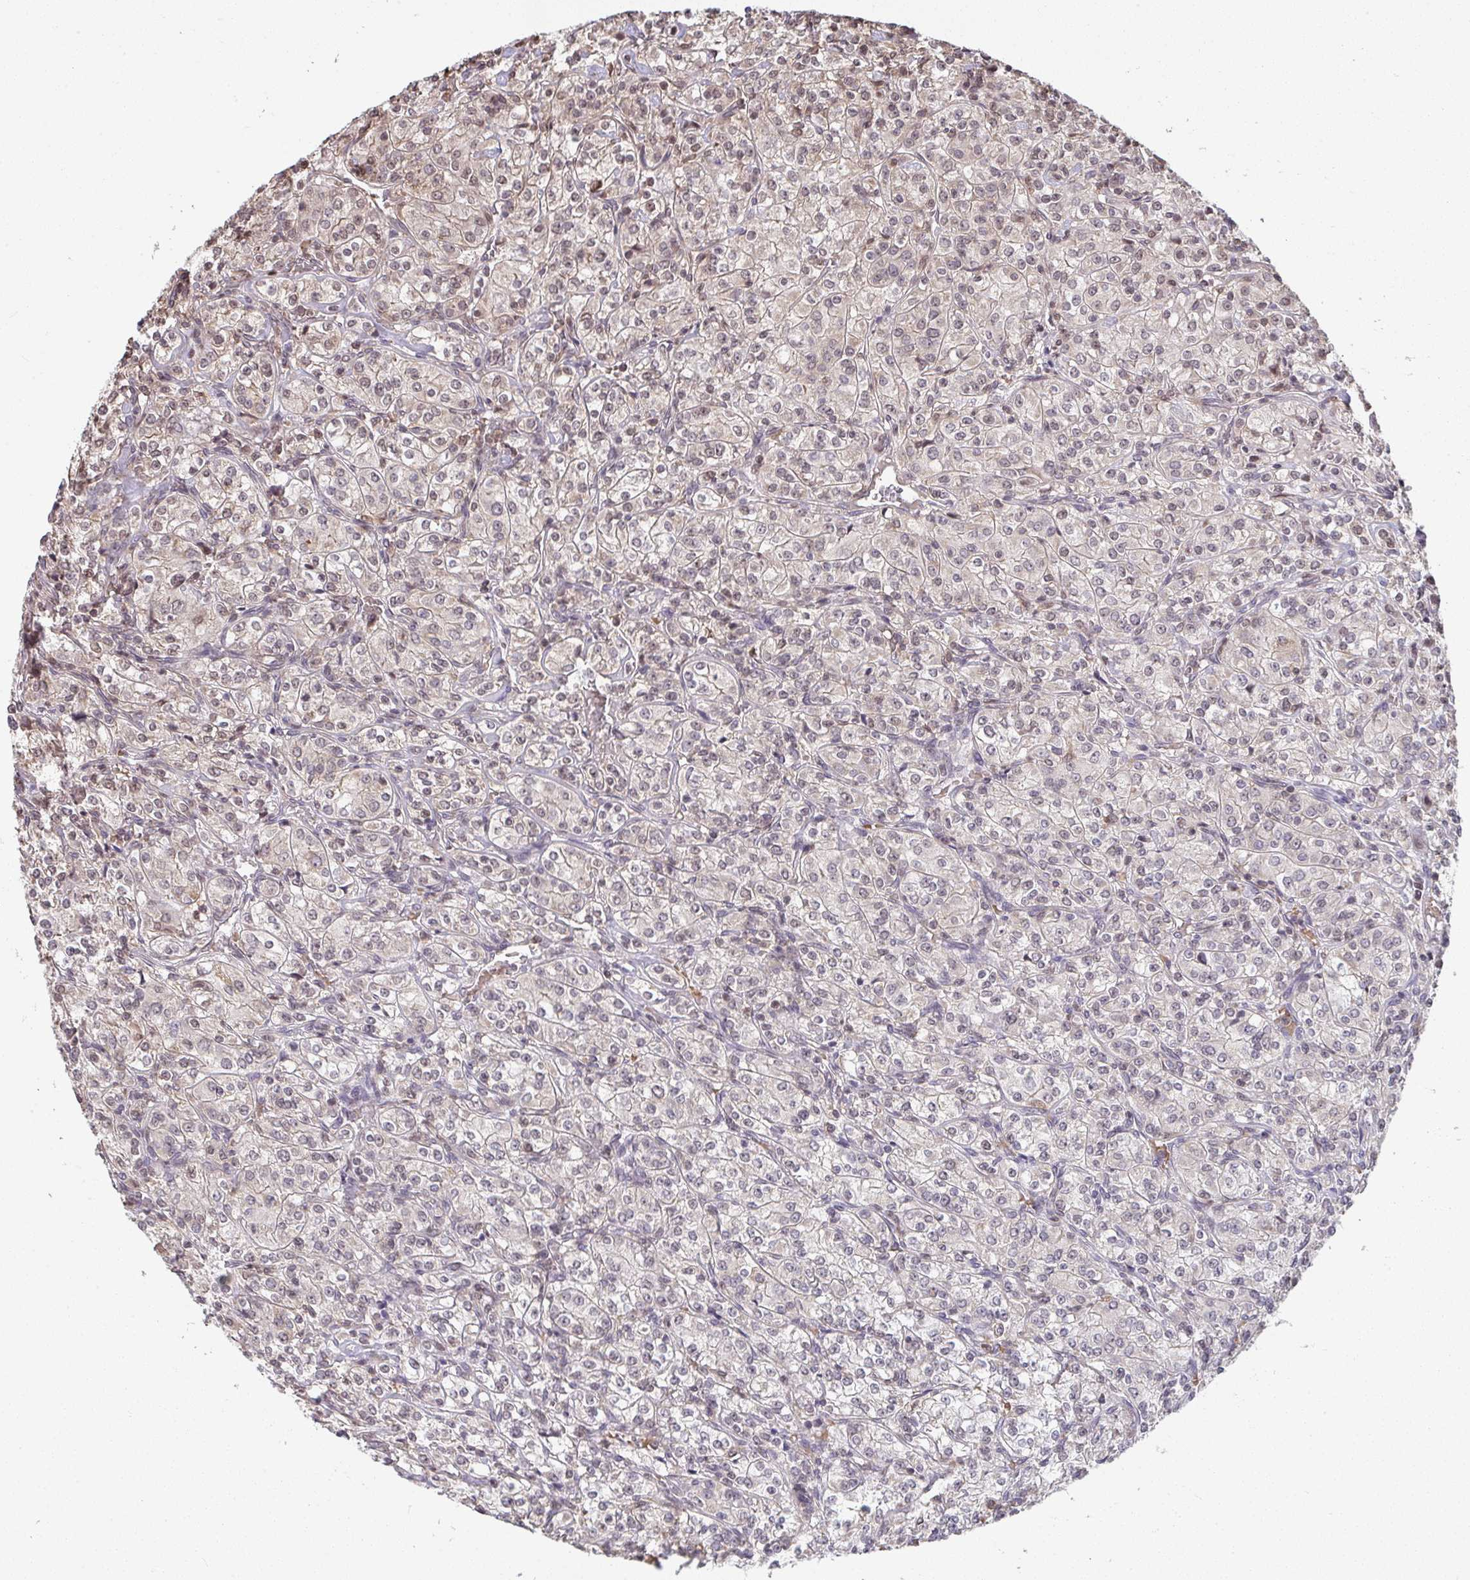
{"staining": {"intensity": "moderate", "quantity": "25%-75%", "location": "nuclear"}, "tissue": "renal cancer", "cell_type": "Tumor cells", "image_type": "cancer", "snomed": [{"axis": "morphology", "description": "Adenocarcinoma, NOS"}, {"axis": "topography", "description": "Kidney"}], "caption": "Brown immunohistochemical staining in human adenocarcinoma (renal) demonstrates moderate nuclear positivity in about 25%-75% of tumor cells.", "gene": "SAP30", "patient": {"sex": "male", "age": 77}}